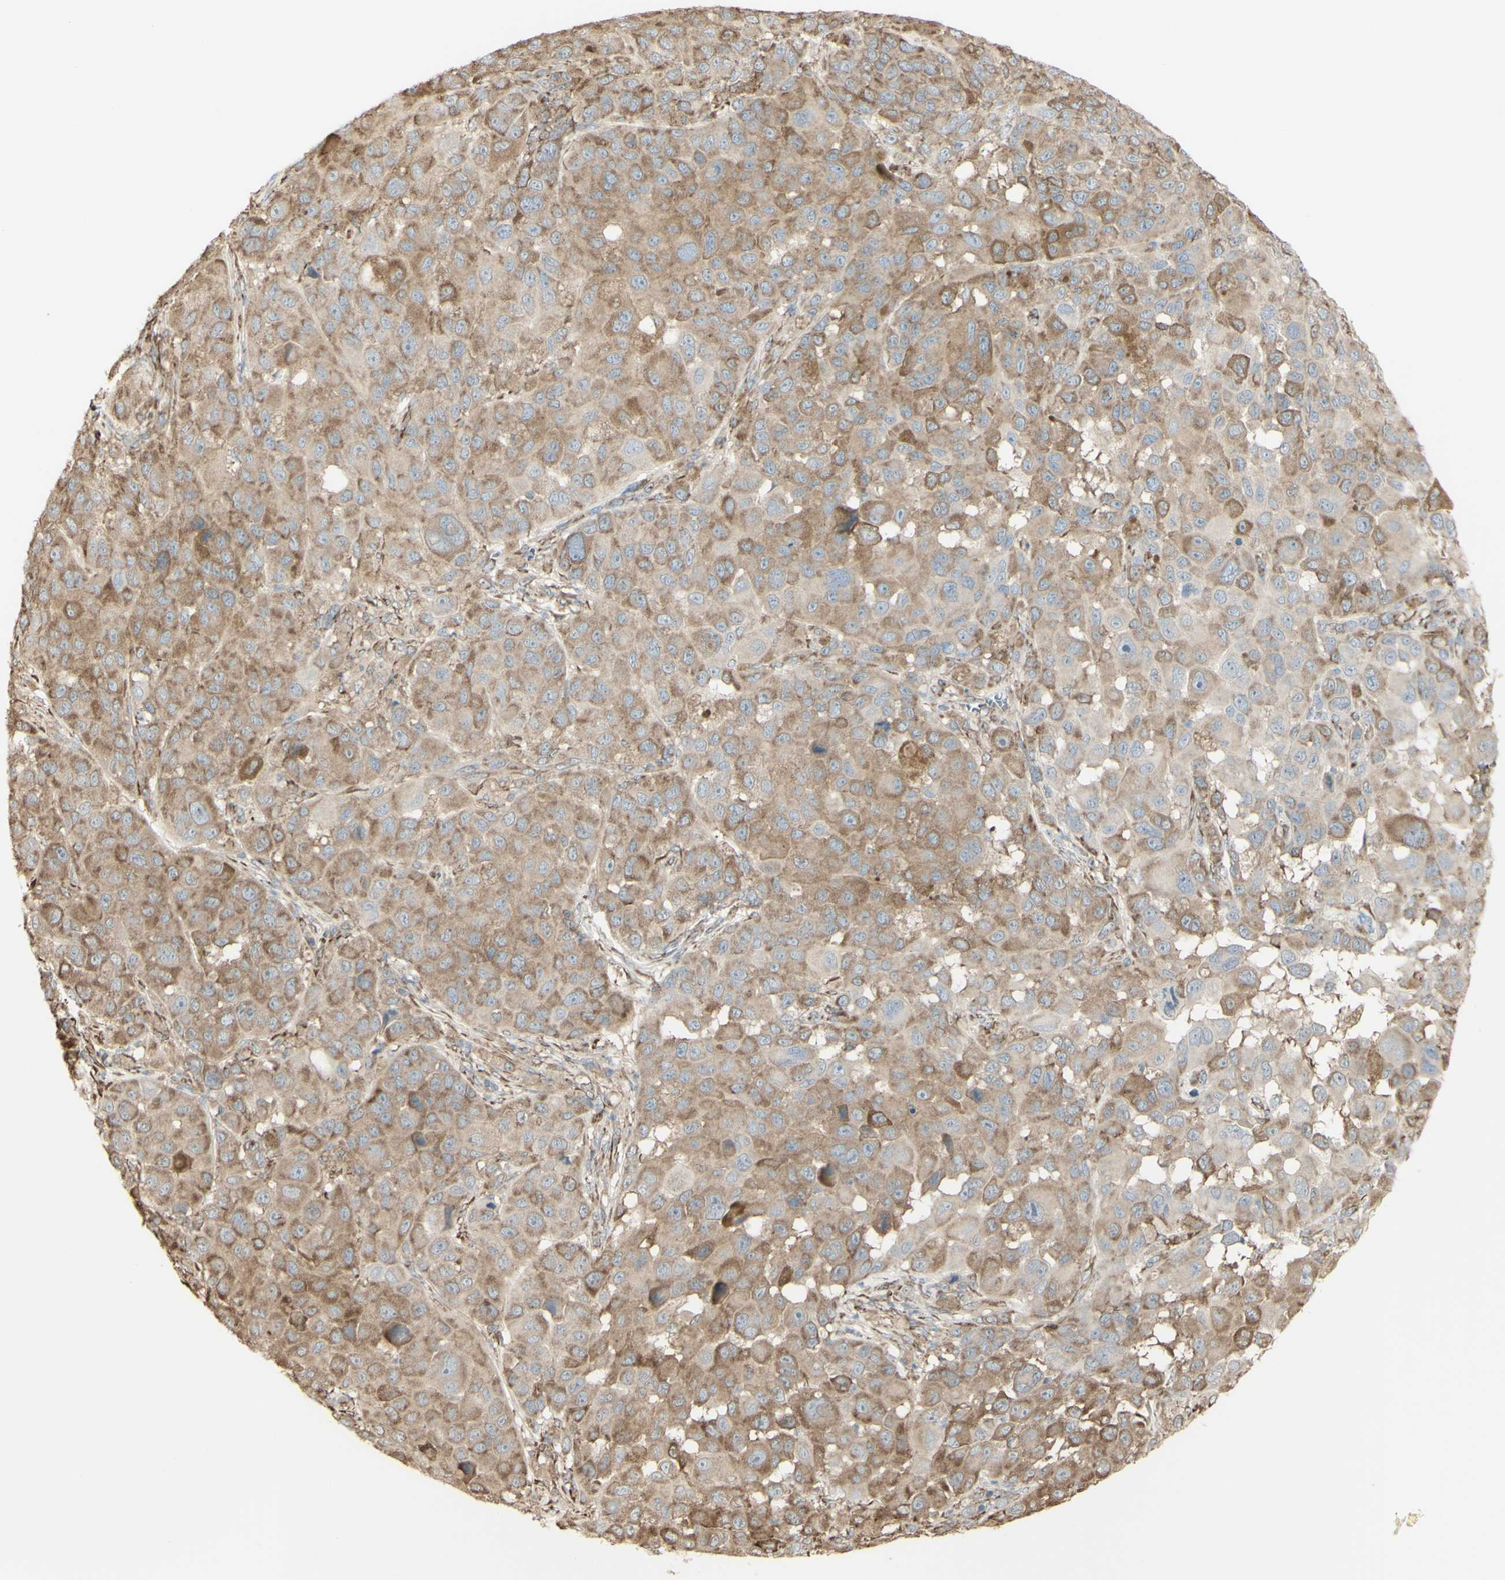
{"staining": {"intensity": "weak", "quantity": ">75%", "location": "cytoplasmic/membranous"}, "tissue": "melanoma", "cell_type": "Tumor cells", "image_type": "cancer", "snomed": [{"axis": "morphology", "description": "Malignant melanoma, NOS"}, {"axis": "topography", "description": "Skin"}], "caption": "A high-resolution micrograph shows IHC staining of melanoma, which shows weak cytoplasmic/membranous expression in approximately >75% of tumor cells.", "gene": "EEF1B2", "patient": {"sex": "male", "age": 96}}